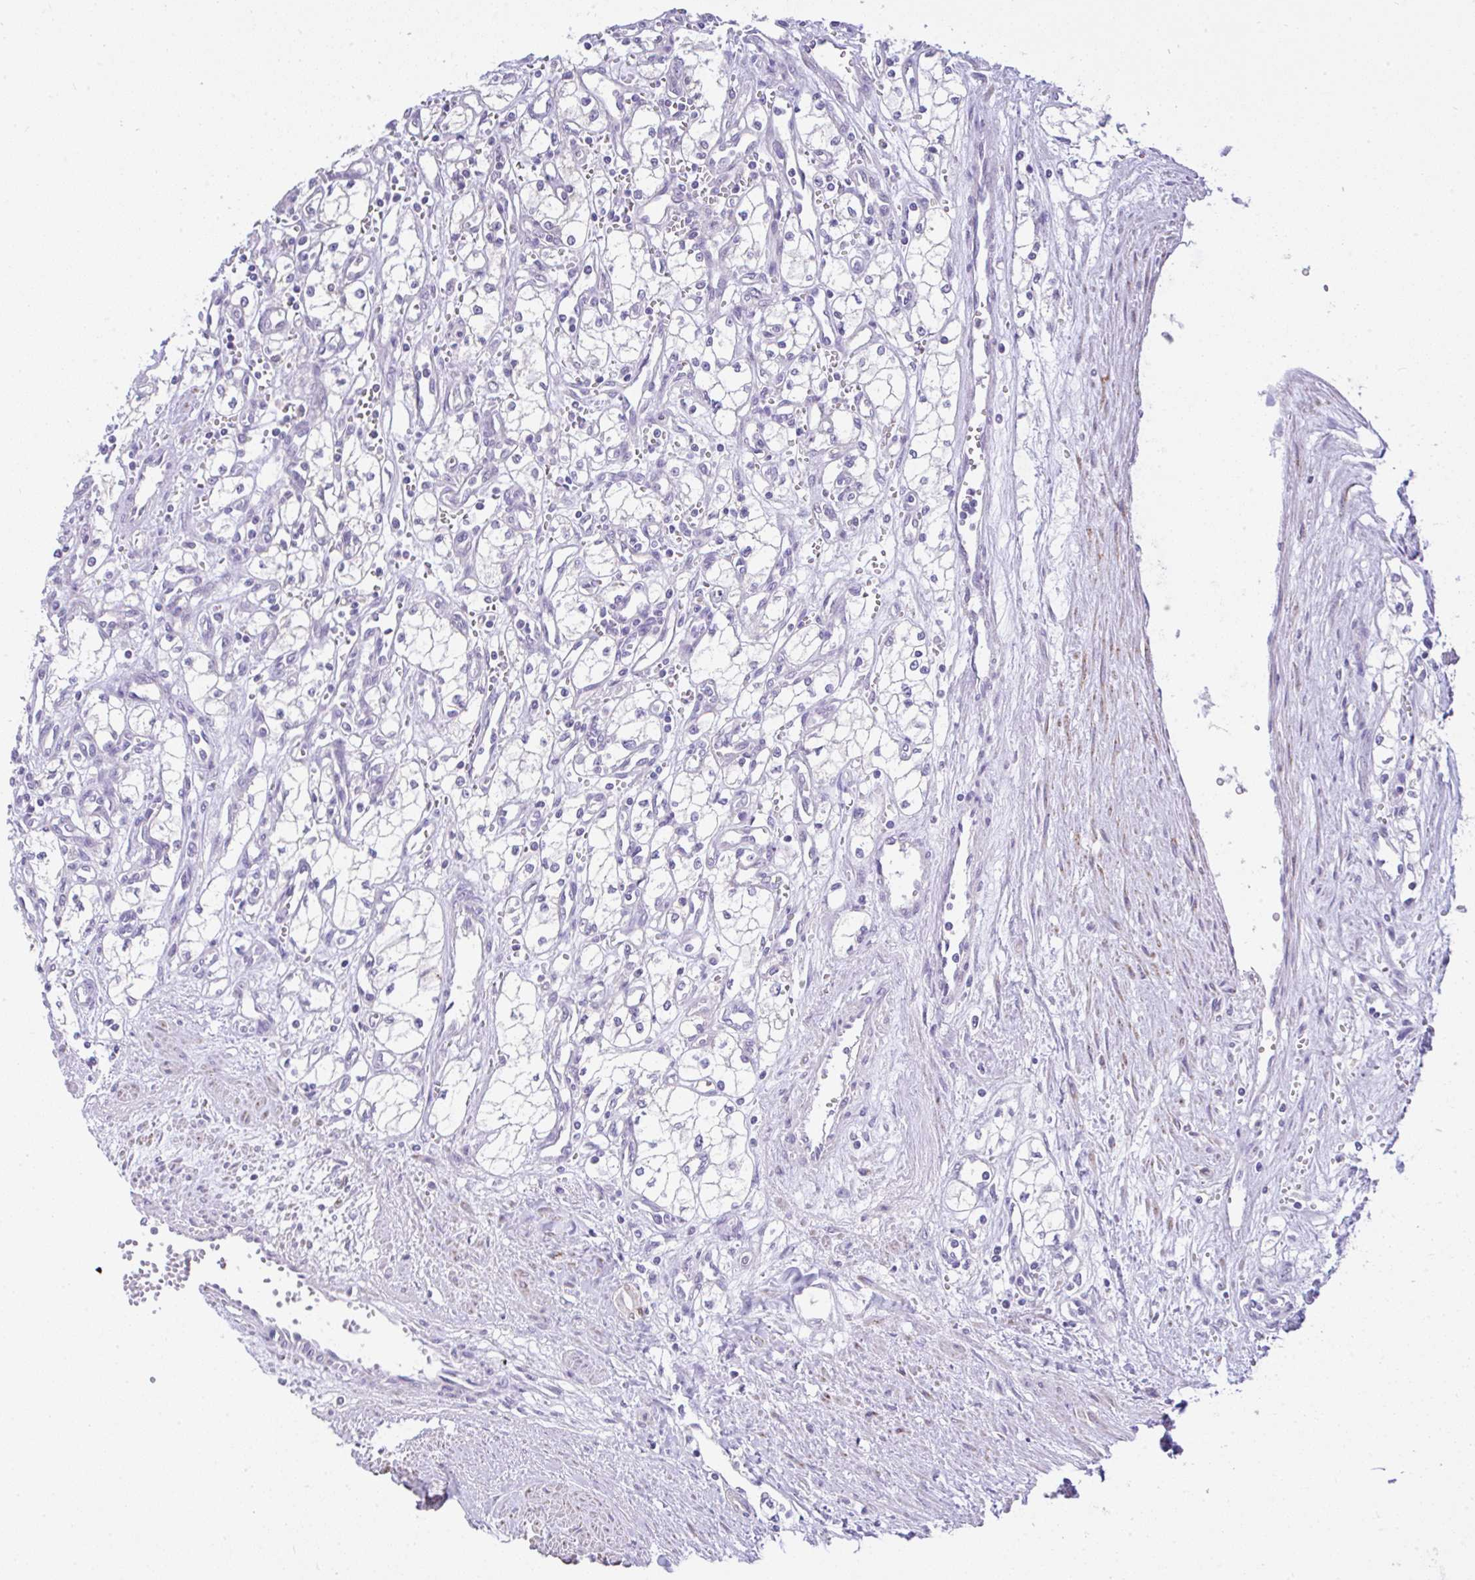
{"staining": {"intensity": "negative", "quantity": "none", "location": "none"}, "tissue": "renal cancer", "cell_type": "Tumor cells", "image_type": "cancer", "snomed": [{"axis": "morphology", "description": "Adenocarcinoma, NOS"}, {"axis": "topography", "description": "Kidney"}], "caption": "High power microscopy micrograph of an immunohistochemistry micrograph of renal cancer (adenocarcinoma), revealing no significant staining in tumor cells.", "gene": "CTU1", "patient": {"sex": "male", "age": 59}}